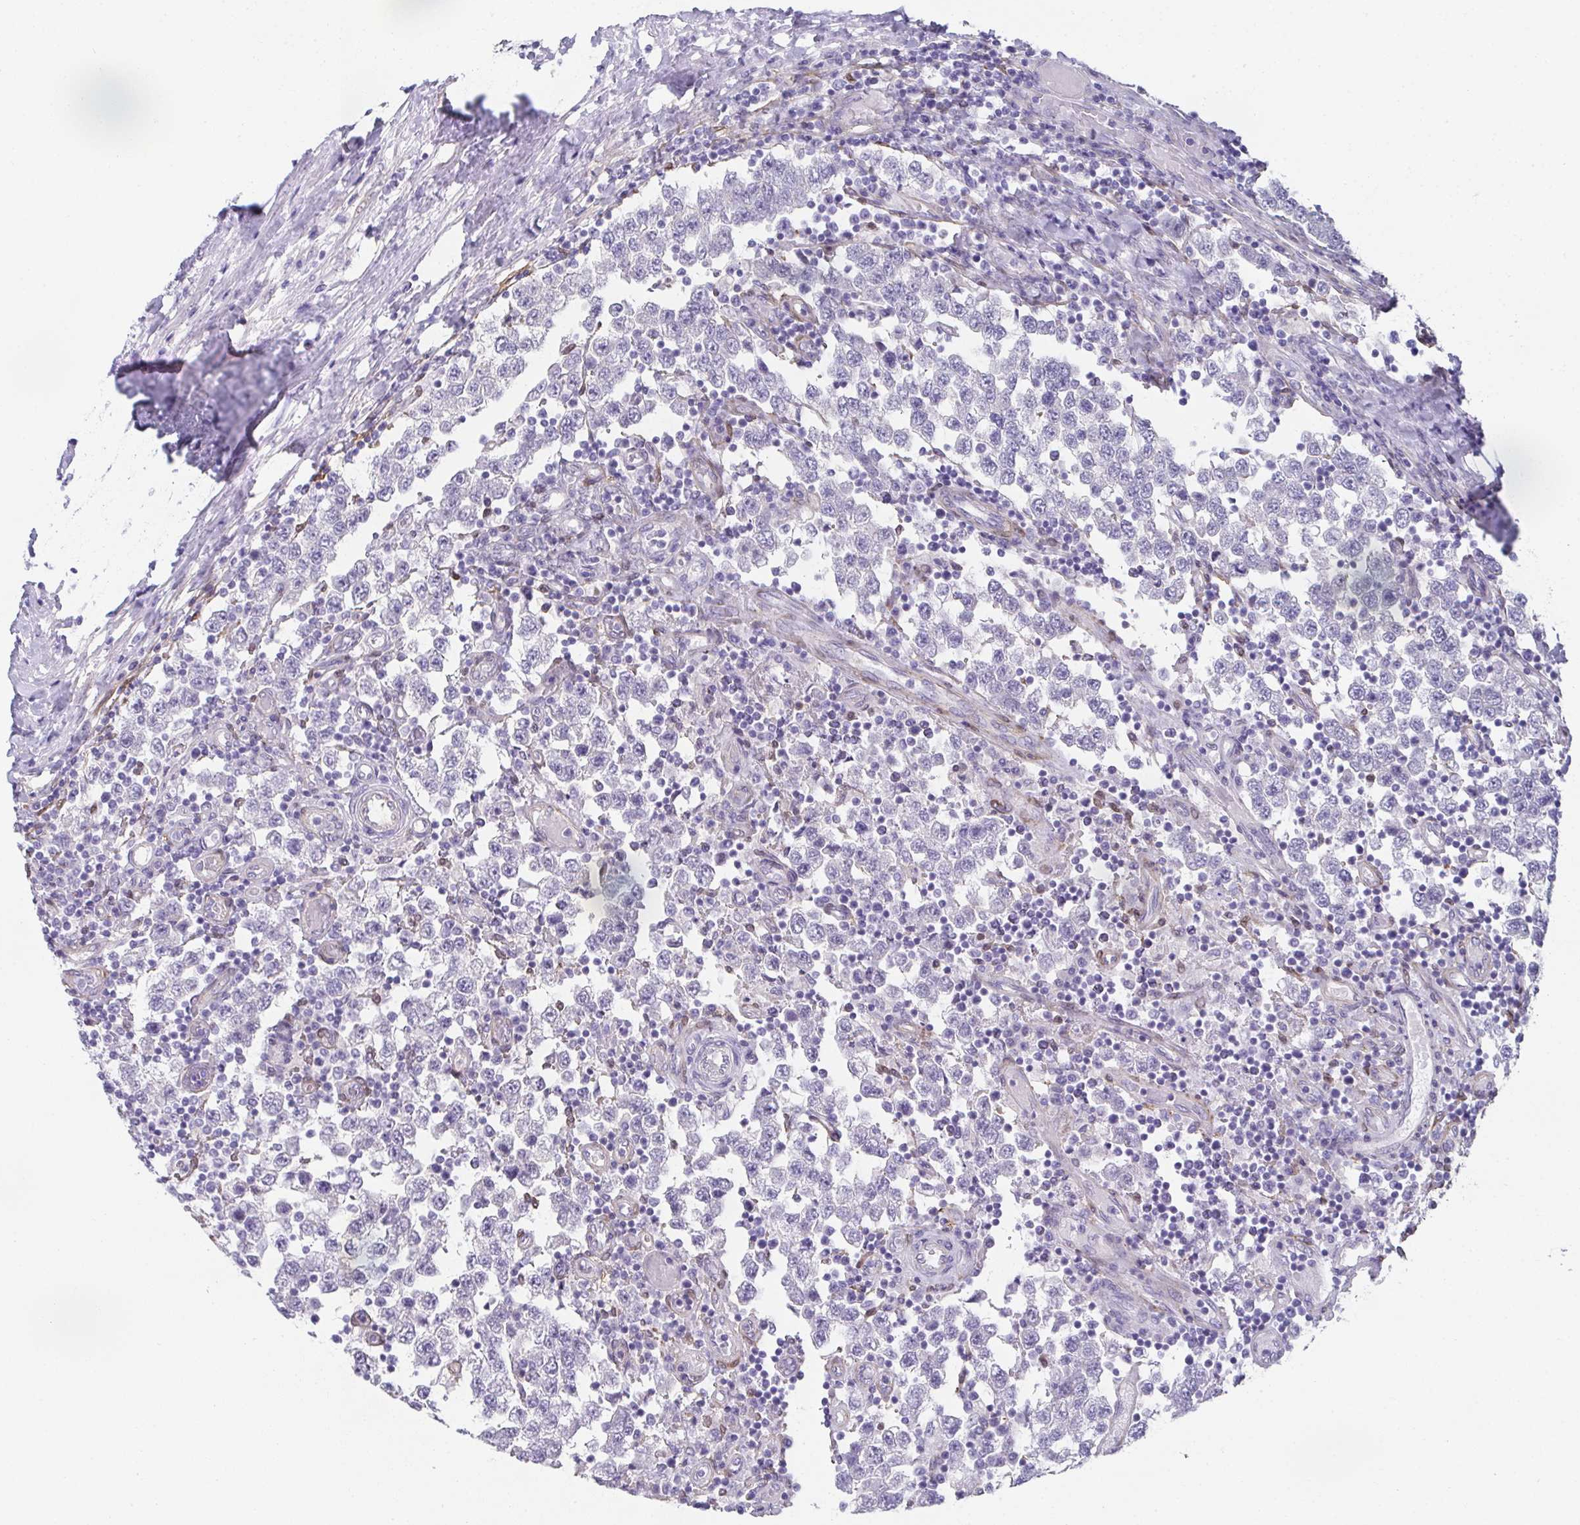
{"staining": {"intensity": "negative", "quantity": "none", "location": "none"}, "tissue": "testis cancer", "cell_type": "Tumor cells", "image_type": "cancer", "snomed": [{"axis": "morphology", "description": "Seminoma, NOS"}, {"axis": "topography", "description": "Testis"}], "caption": "Tumor cells show no significant expression in testis cancer.", "gene": "RBP1", "patient": {"sex": "male", "age": 34}}